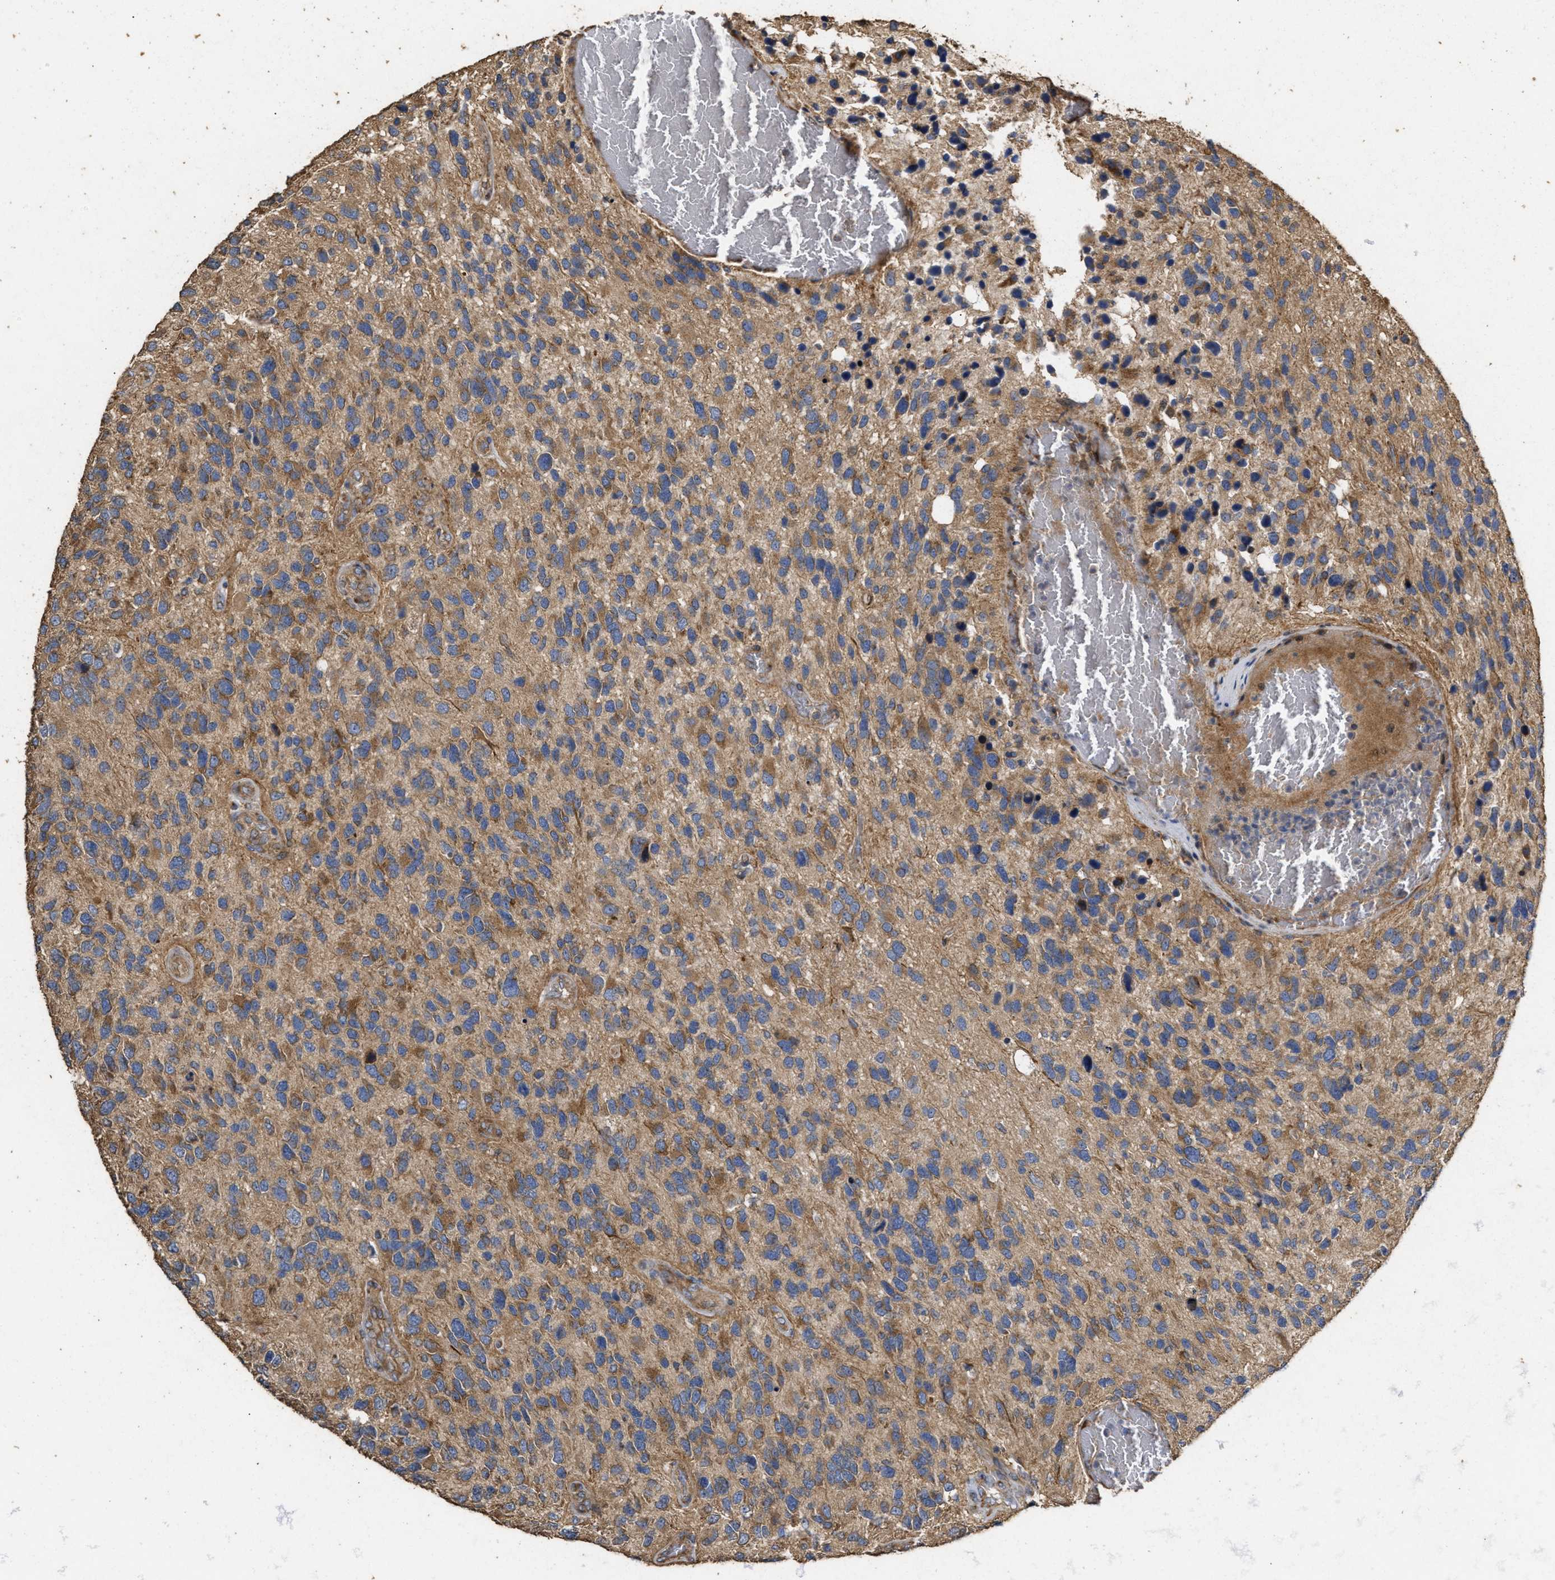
{"staining": {"intensity": "moderate", "quantity": ">75%", "location": "cytoplasmic/membranous"}, "tissue": "glioma", "cell_type": "Tumor cells", "image_type": "cancer", "snomed": [{"axis": "morphology", "description": "Glioma, malignant, High grade"}, {"axis": "topography", "description": "Brain"}], "caption": "Human high-grade glioma (malignant) stained with a protein marker reveals moderate staining in tumor cells.", "gene": "NAV1", "patient": {"sex": "female", "age": 58}}